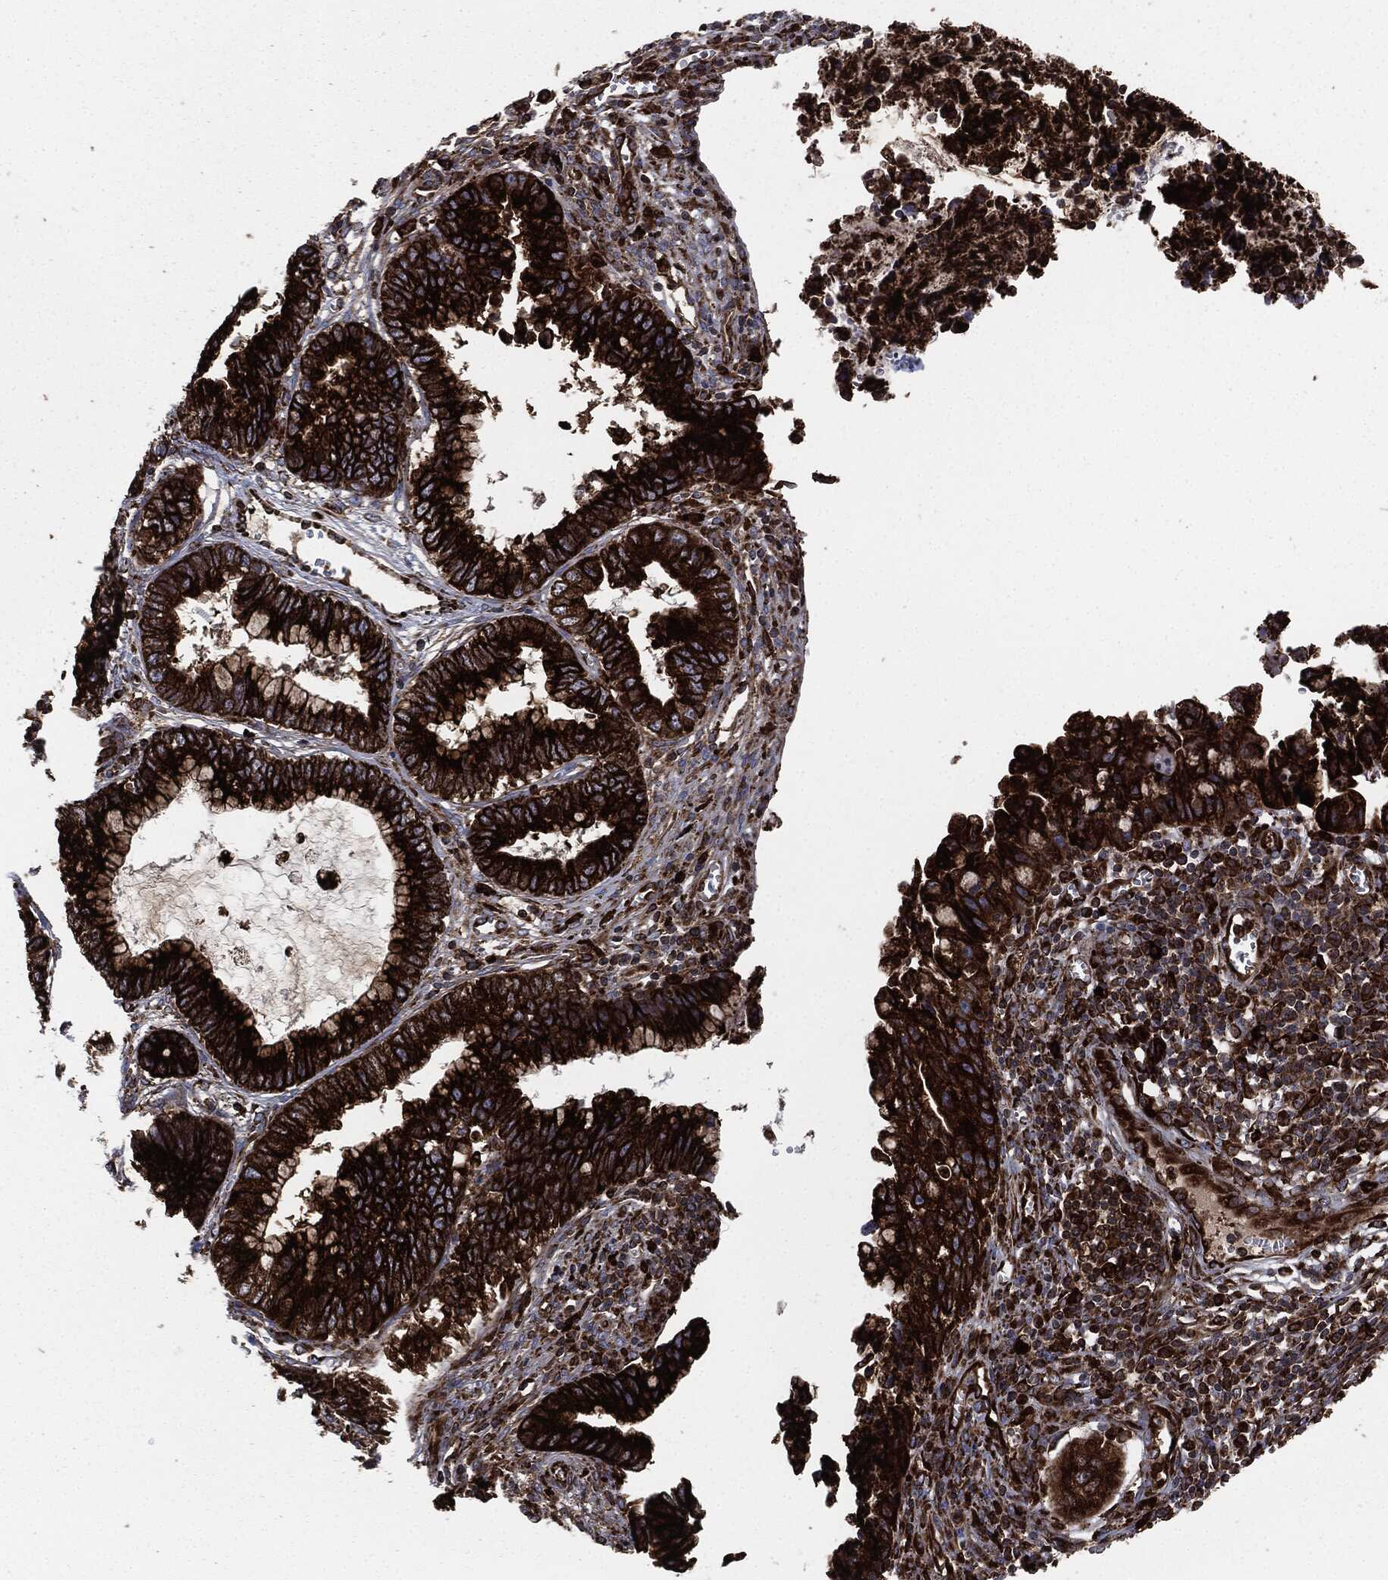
{"staining": {"intensity": "strong", "quantity": ">75%", "location": "cytoplasmic/membranous"}, "tissue": "cervical cancer", "cell_type": "Tumor cells", "image_type": "cancer", "snomed": [{"axis": "morphology", "description": "Adenocarcinoma, NOS"}, {"axis": "topography", "description": "Cervix"}], "caption": "Human cervical adenocarcinoma stained for a protein (brown) exhibits strong cytoplasmic/membranous positive staining in approximately >75% of tumor cells.", "gene": "CALR", "patient": {"sex": "female", "age": 44}}